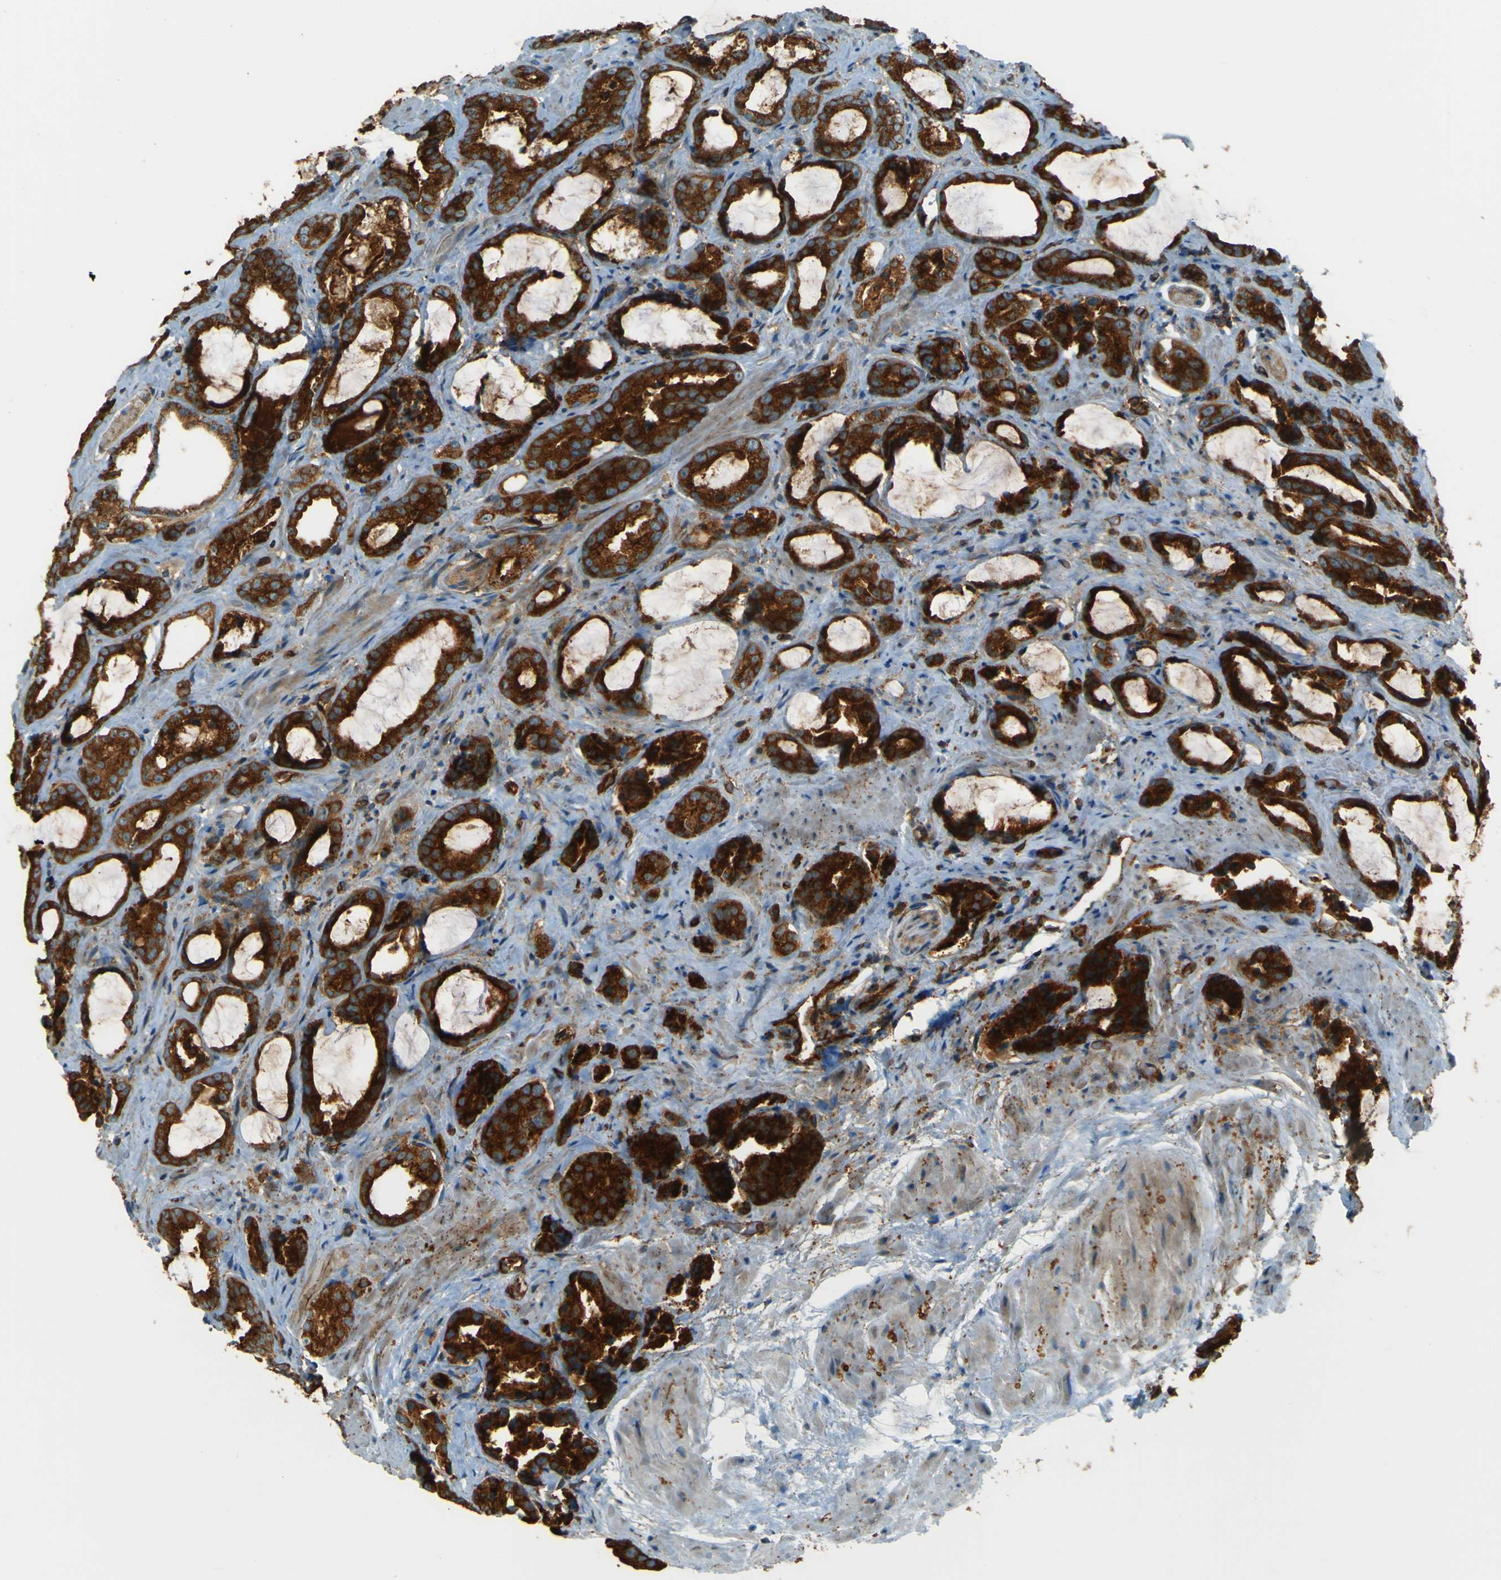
{"staining": {"intensity": "strong", "quantity": ">75%", "location": "cytoplasmic/membranous"}, "tissue": "prostate cancer", "cell_type": "Tumor cells", "image_type": "cancer", "snomed": [{"axis": "morphology", "description": "Adenocarcinoma, Low grade"}, {"axis": "topography", "description": "Prostate"}], "caption": "Immunohistochemistry of low-grade adenocarcinoma (prostate) reveals high levels of strong cytoplasmic/membranous staining in about >75% of tumor cells.", "gene": "DNAJC5", "patient": {"sex": "male", "age": 60}}